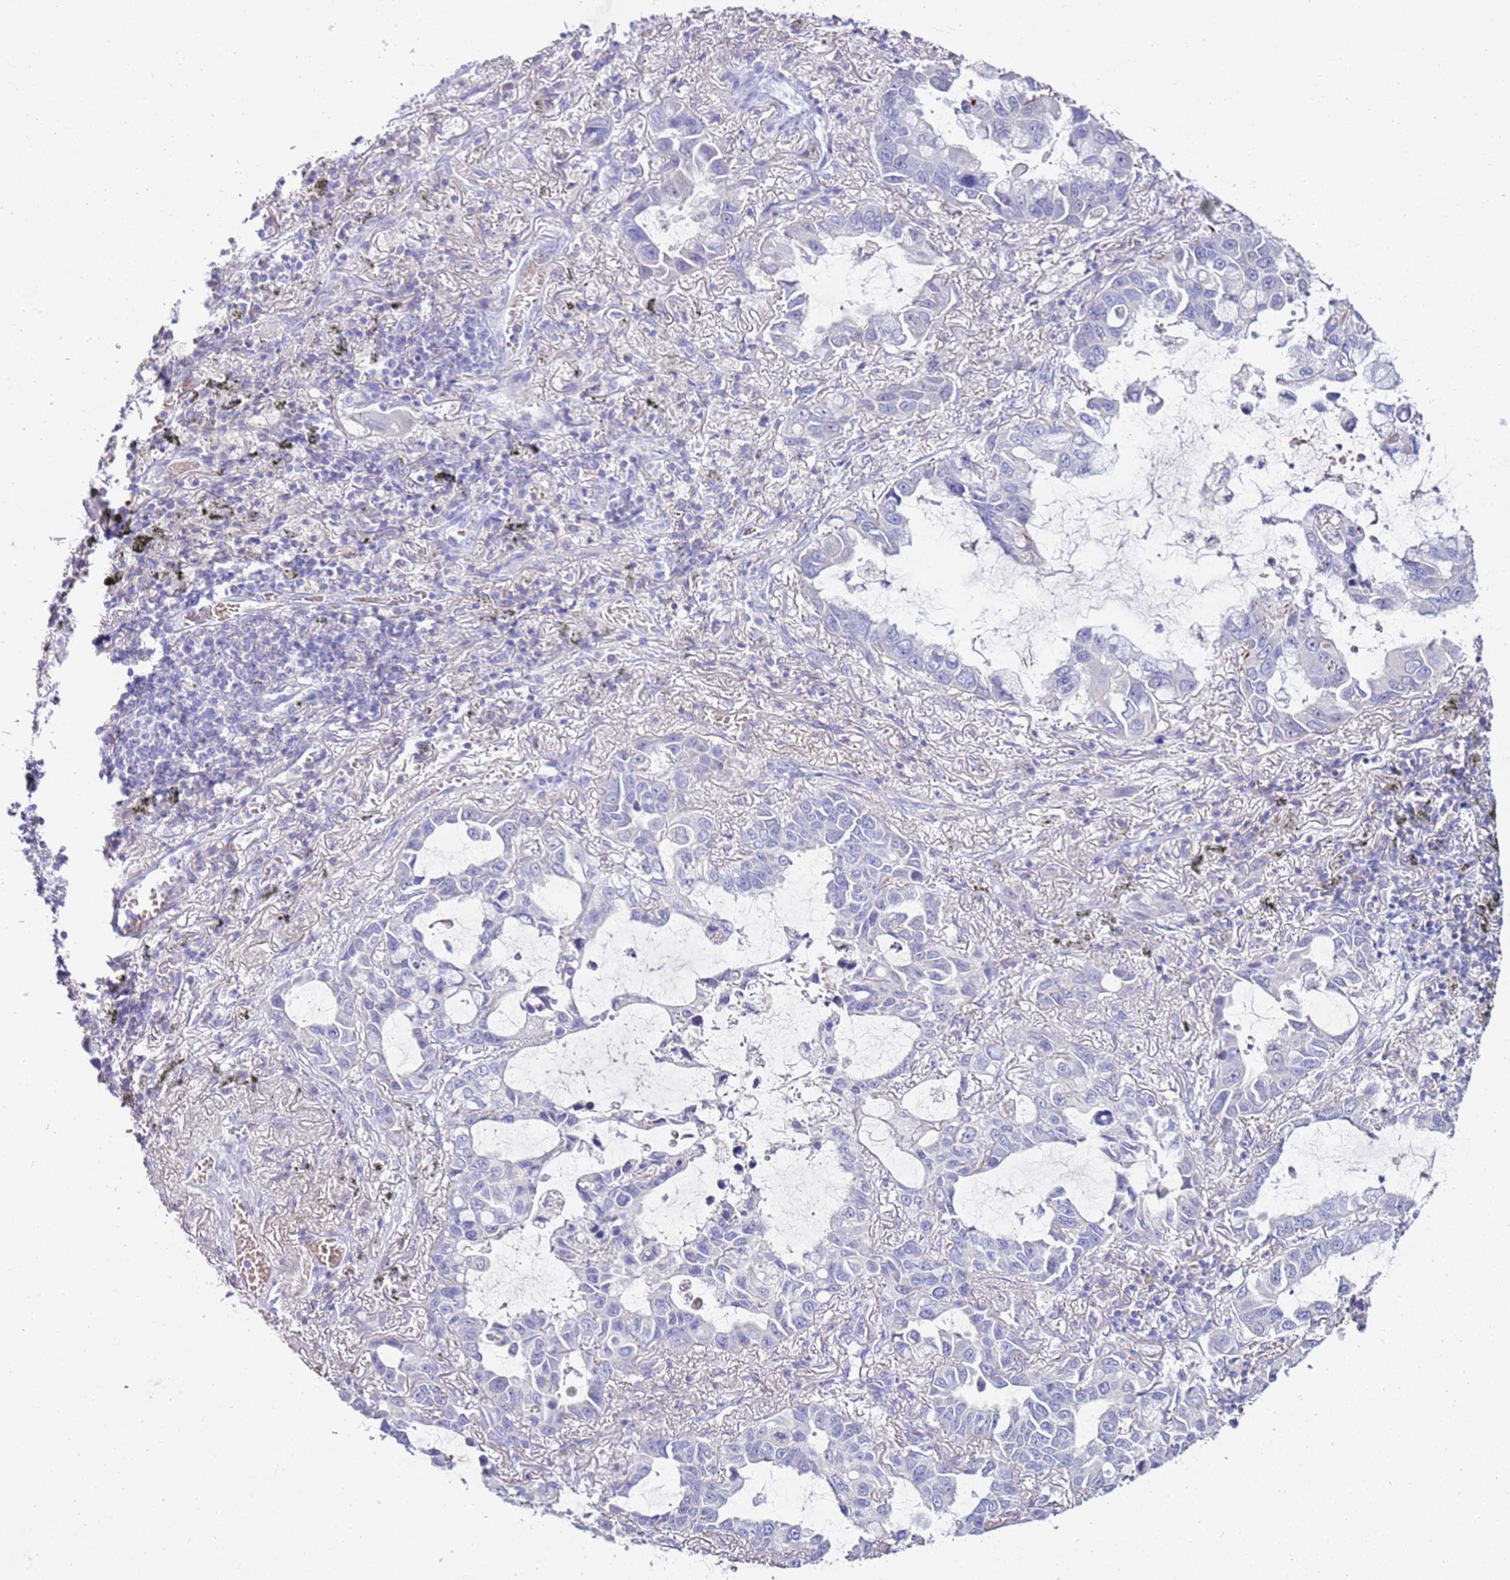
{"staining": {"intensity": "negative", "quantity": "none", "location": "none"}, "tissue": "lung cancer", "cell_type": "Tumor cells", "image_type": "cancer", "snomed": [{"axis": "morphology", "description": "Adenocarcinoma, NOS"}, {"axis": "topography", "description": "Lung"}], "caption": "Image shows no protein expression in tumor cells of lung cancer tissue.", "gene": "EVPLL", "patient": {"sex": "male", "age": 64}}